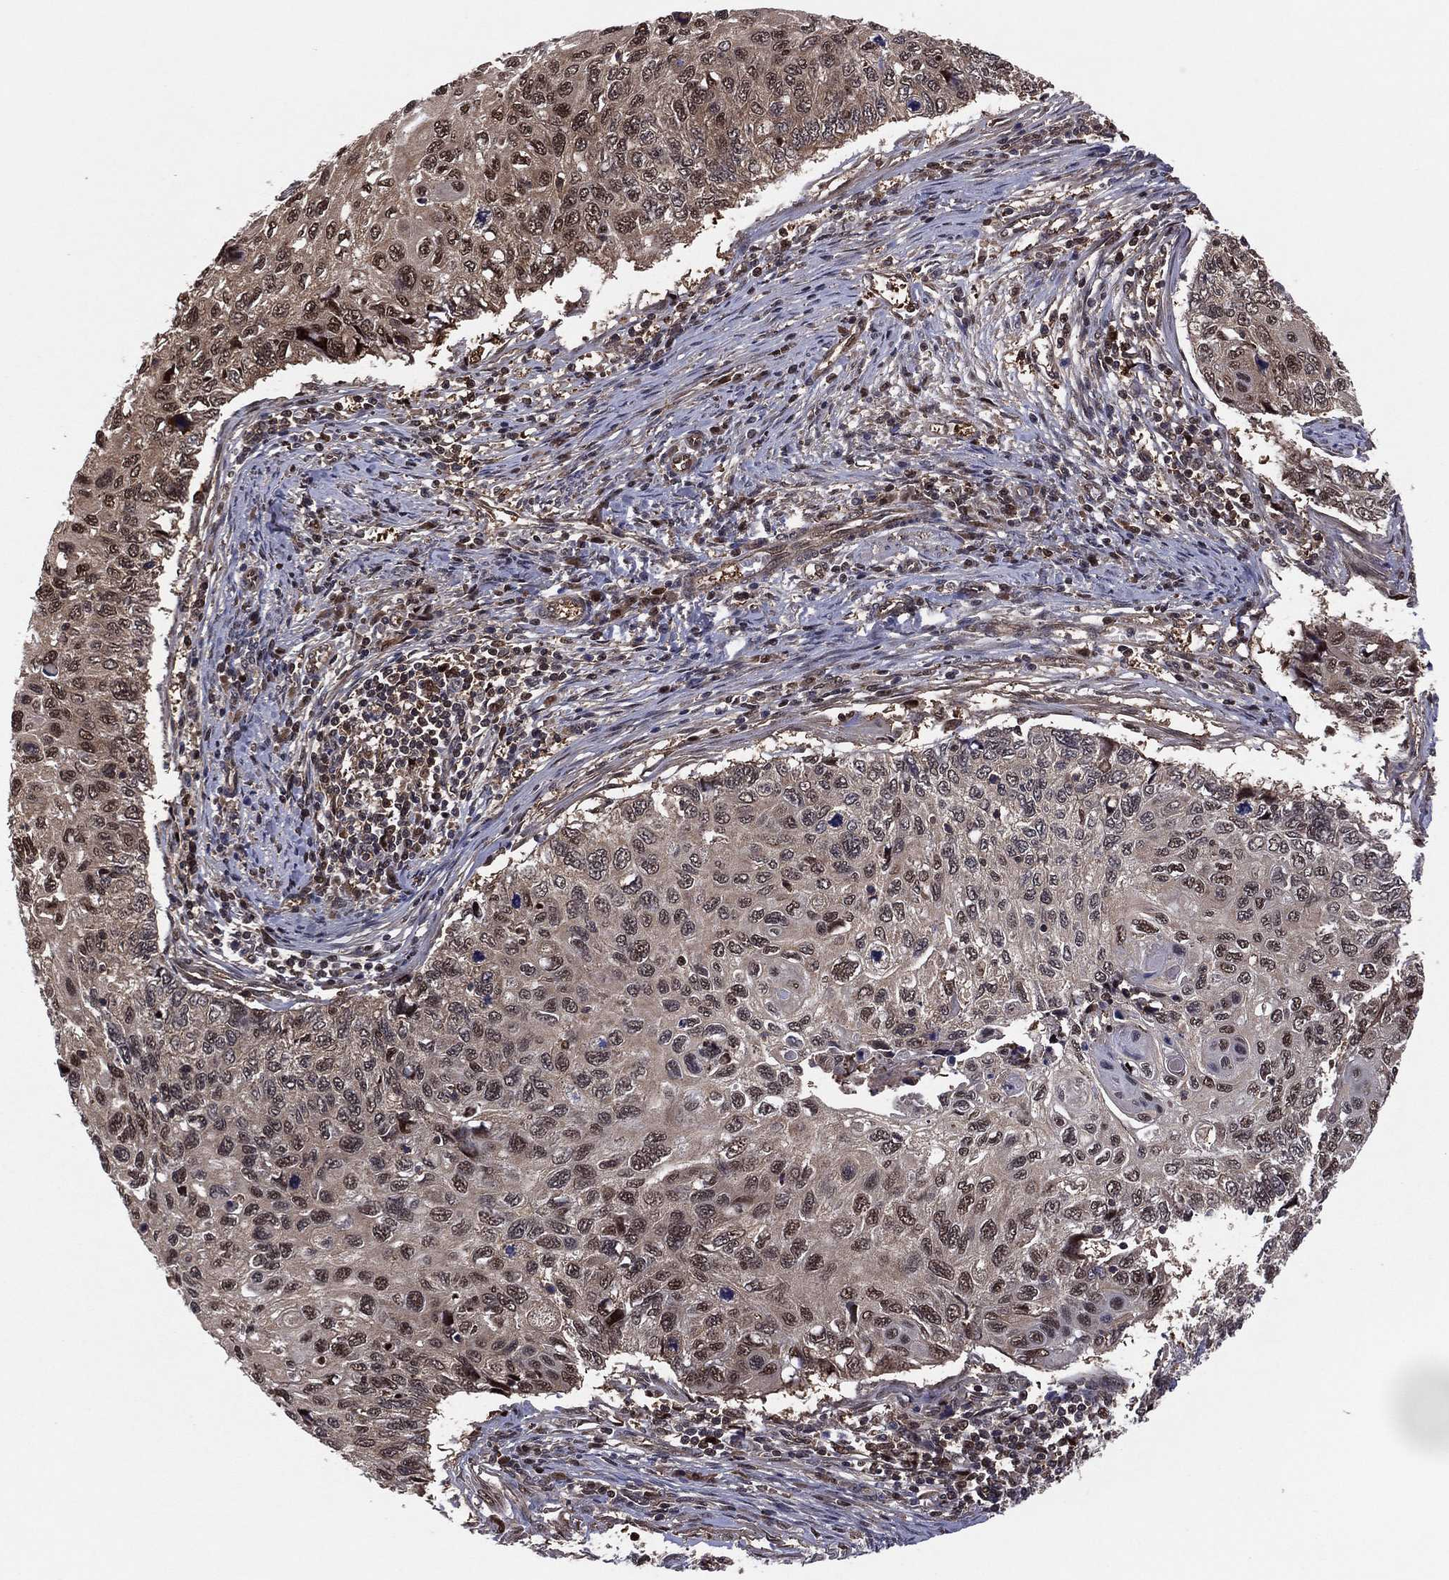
{"staining": {"intensity": "moderate", "quantity": "25%-75%", "location": "cytoplasmic/membranous,nuclear"}, "tissue": "cervical cancer", "cell_type": "Tumor cells", "image_type": "cancer", "snomed": [{"axis": "morphology", "description": "Squamous cell carcinoma, NOS"}, {"axis": "topography", "description": "Cervix"}], "caption": "An immunohistochemistry photomicrograph of neoplastic tissue is shown. Protein staining in brown shows moderate cytoplasmic/membranous and nuclear positivity in cervical cancer within tumor cells.", "gene": "ICOSLG", "patient": {"sex": "female", "age": 70}}